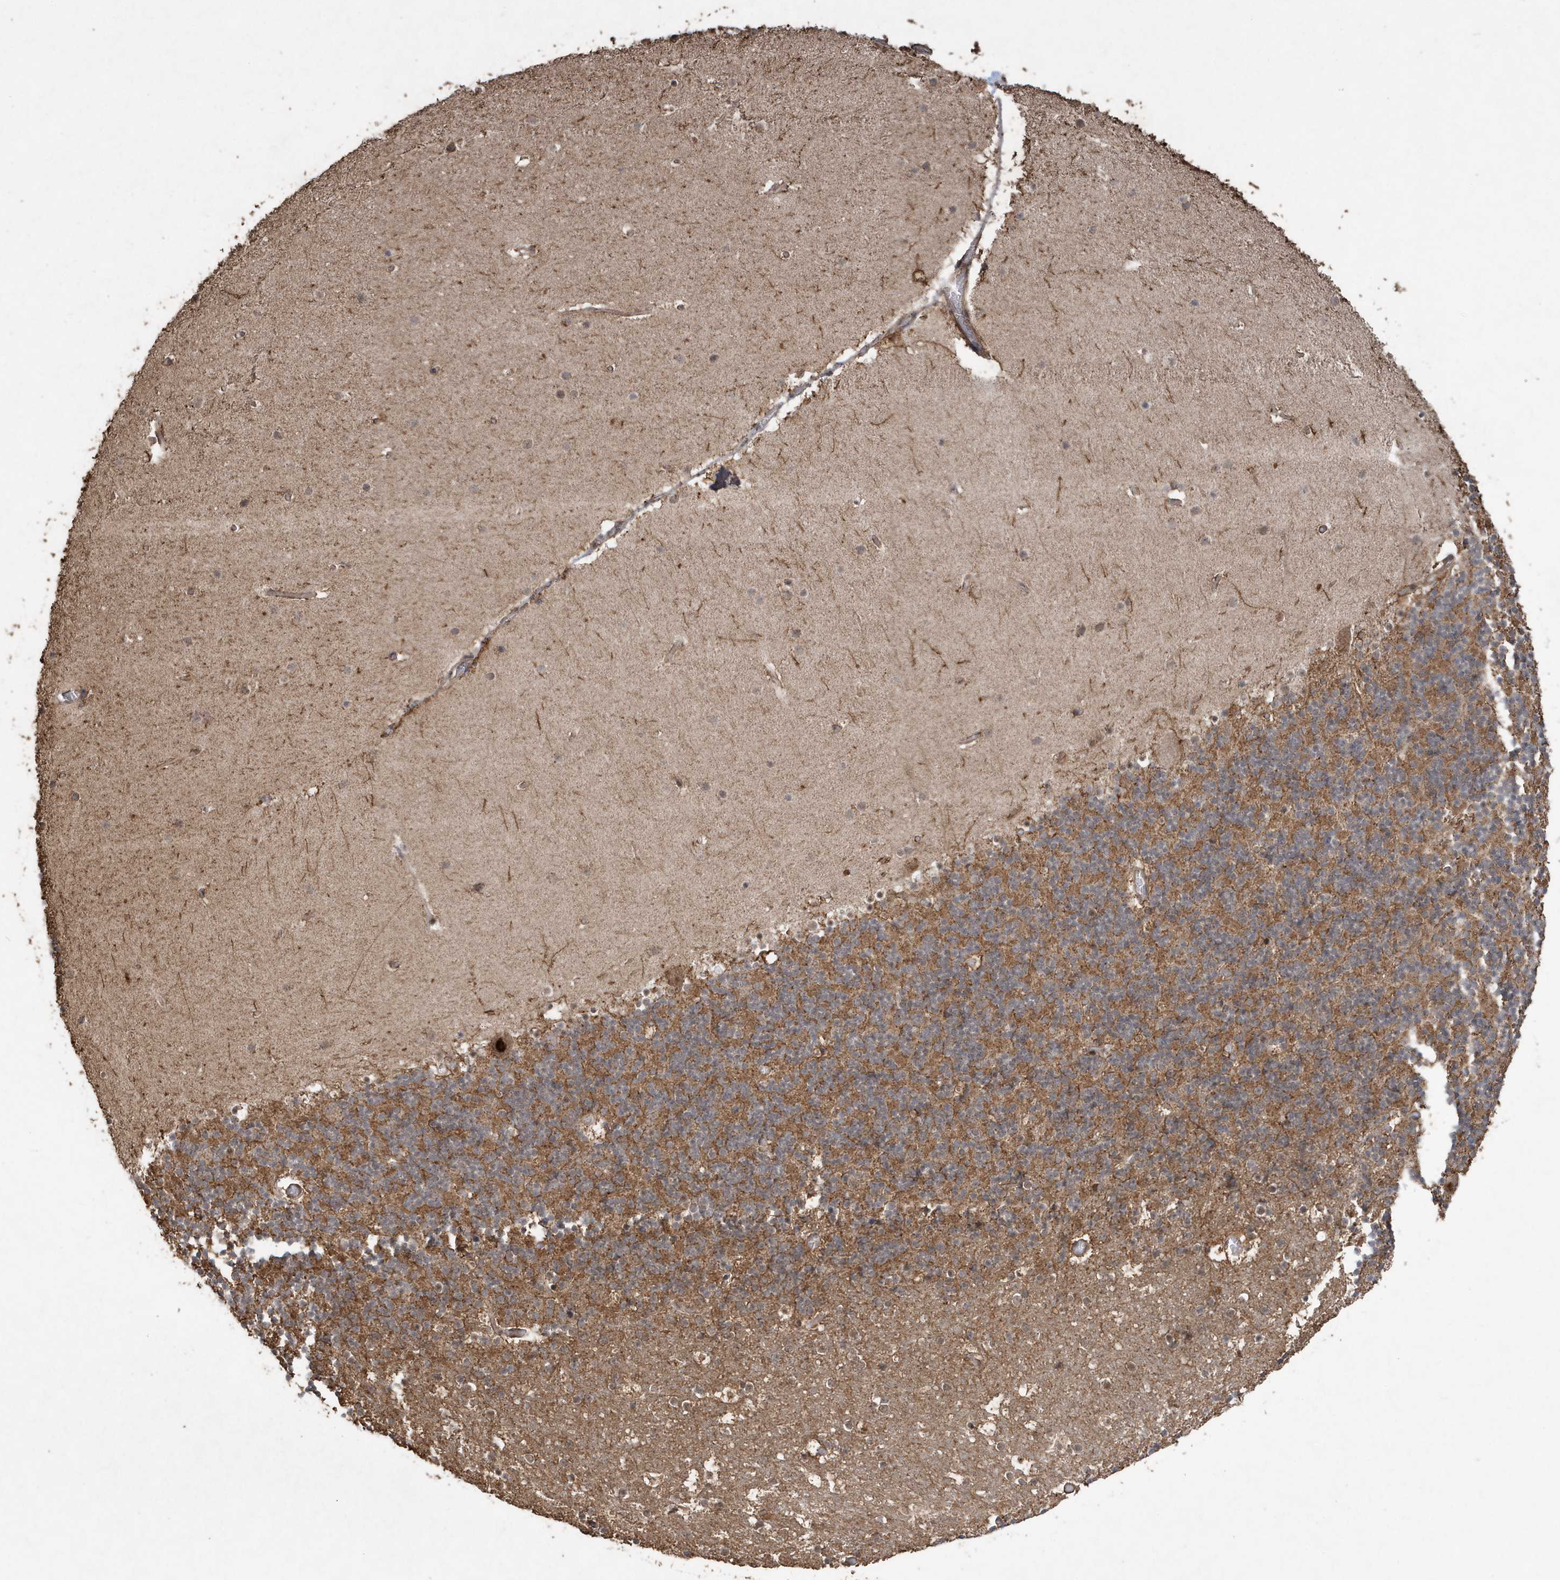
{"staining": {"intensity": "weak", "quantity": "<25%", "location": "cytoplasmic/membranous"}, "tissue": "cerebellum", "cell_type": "Cells in granular layer", "image_type": "normal", "snomed": [{"axis": "morphology", "description": "Normal tissue, NOS"}, {"axis": "topography", "description": "Cerebellum"}], "caption": "Immunohistochemistry of unremarkable human cerebellum reveals no expression in cells in granular layer. (DAB IHC, high magnification).", "gene": "PAXBP1", "patient": {"sex": "male", "age": 57}}